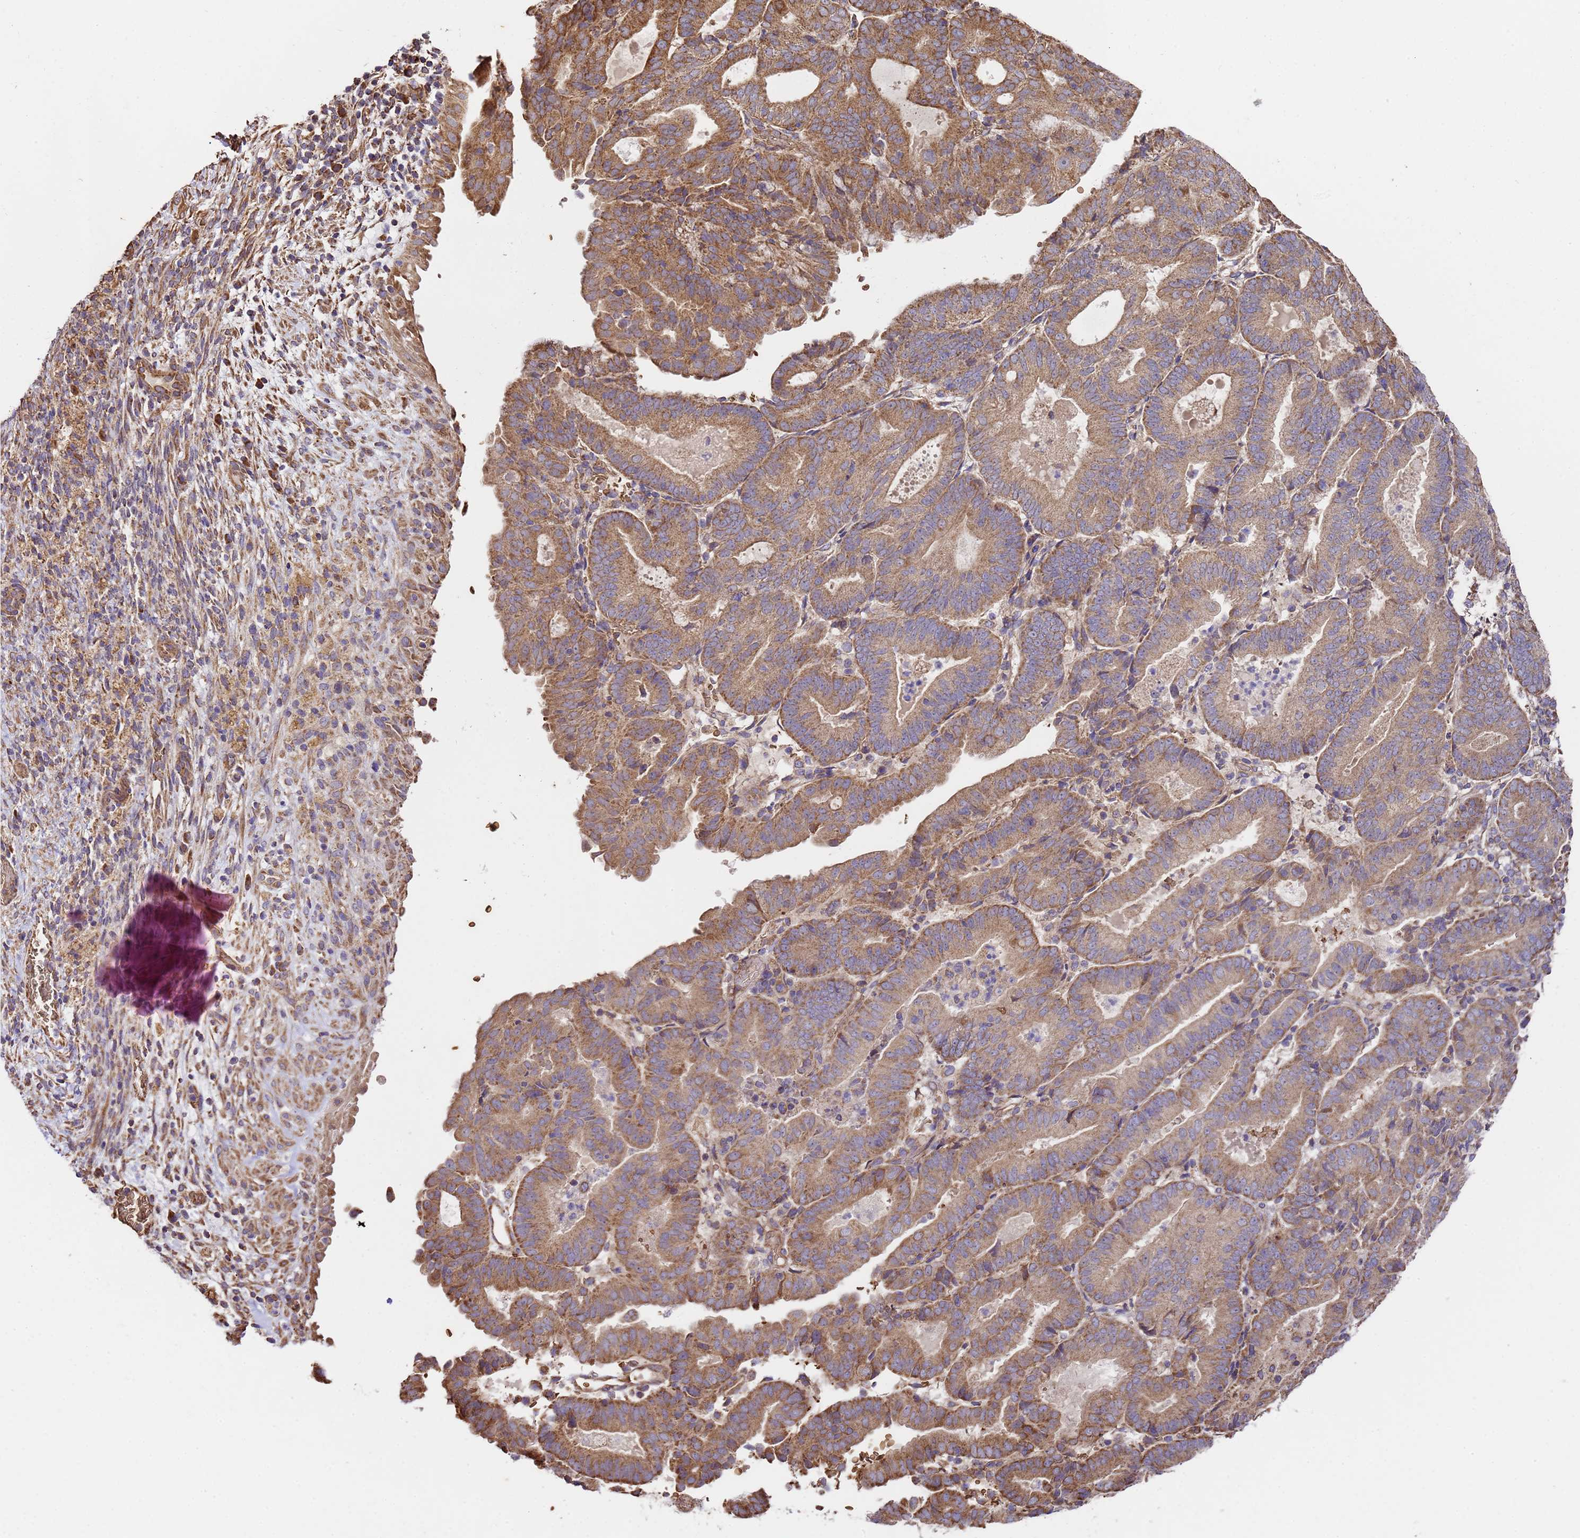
{"staining": {"intensity": "strong", "quantity": ">75%", "location": "cytoplasmic/membranous"}, "tissue": "endometrial cancer", "cell_type": "Tumor cells", "image_type": "cancer", "snomed": [{"axis": "morphology", "description": "Adenocarcinoma, NOS"}, {"axis": "topography", "description": "Endometrium"}], "caption": "A histopathology image showing strong cytoplasmic/membranous staining in about >75% of tumor cells in adenocarcinoma (endometrial), as visualized by brown immunohistochemical staining.", "gene": "LRRIQ1", "patient": {"sex": "female", "age": 70}}